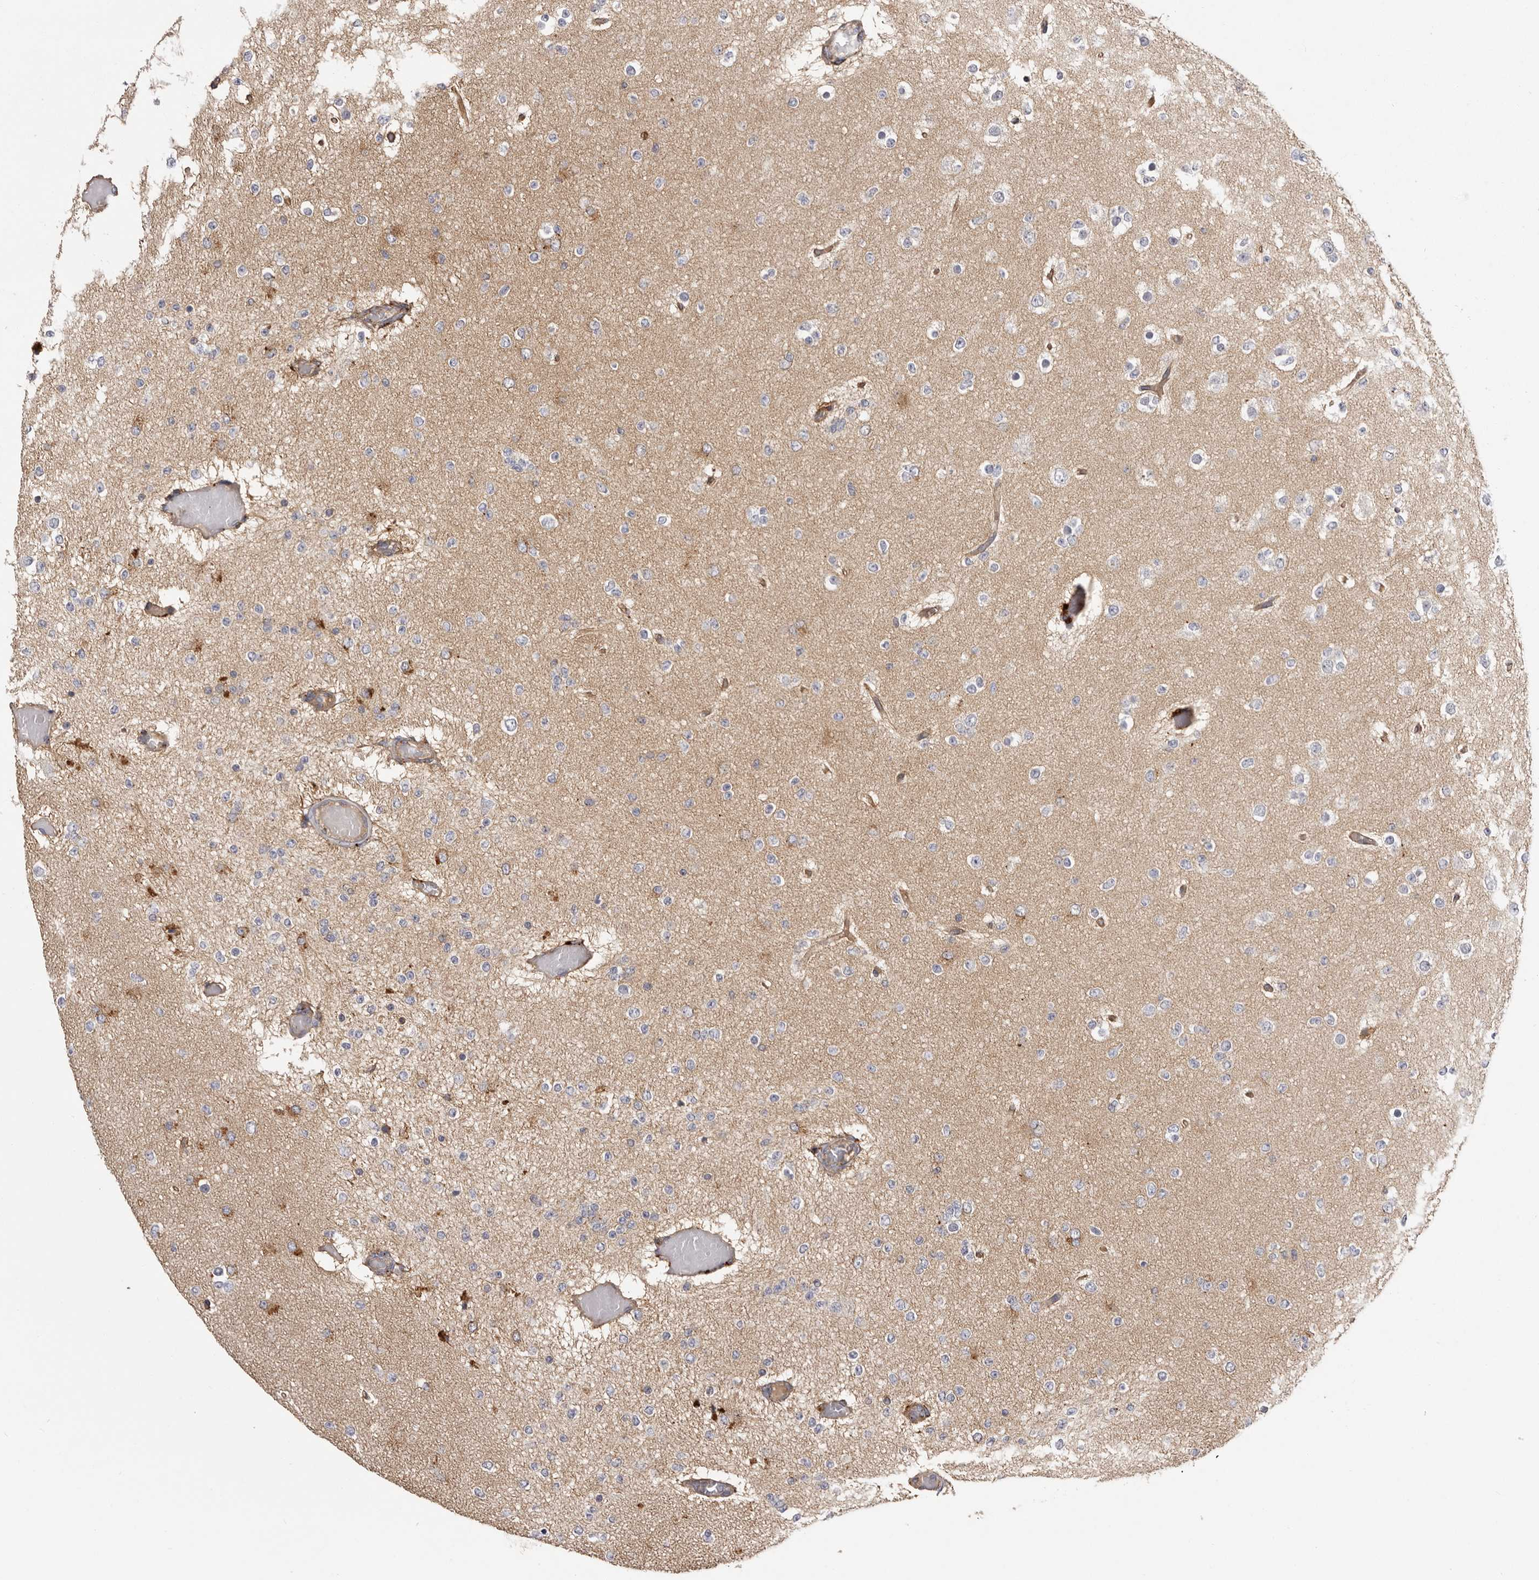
{"staining": {"intensity": "negative", "quantity": "none", "location": "none"}, "tissue": "glioma", "cell_type": "Tumor cells", "image_type": "cancer", "snomed": [{"axis": "morphology", "description": "Glioma, malignant, Low grade"}, {"axis": "topography", "description": "Brain"}], "caption": "Immunohistochemical staining of malignant glioma (low-grade) reveals no significant expression in tumor cells.", "gene": "INKA2", "patient": {"sex": "female", "age": 22}}